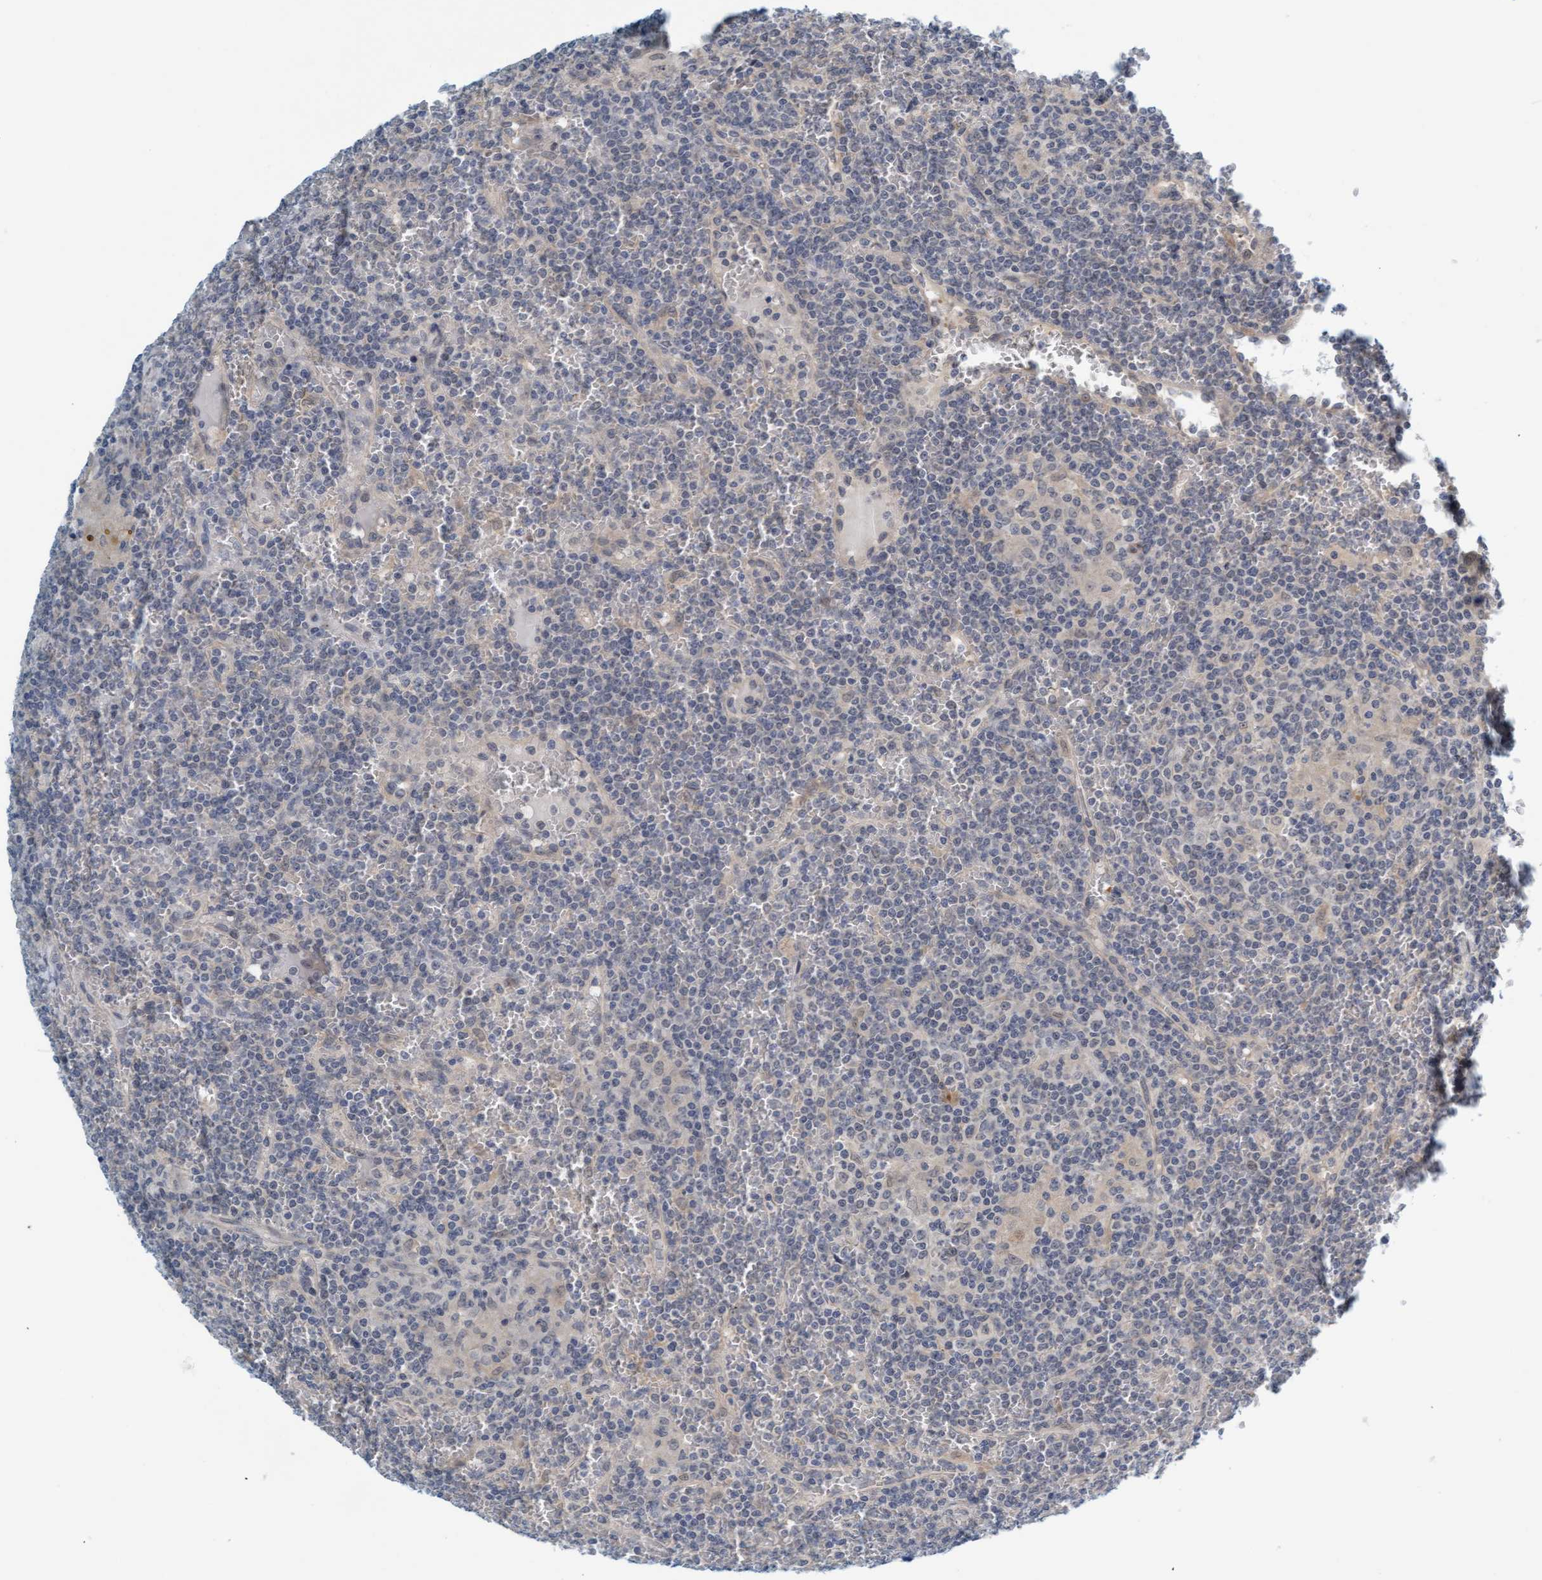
{"staining": {"intensity": "negative", "quantity": "none", "location": "none"}, "tissue": "lymphoma", "cell_type": "Tumor cells", "image_type": "cancer", "snomed": [{"axis": "morphology", "description": "Malignant lymphoma, non-Hodgkin's type, Low grade"}, {"axis": "topography", "description": "Spleen"}], "caption": "This image is of lymphoma stained with immunohistochemistry to label a protein in brown with the nuclei are counter-stained blue. There is no expression in tumor cells.", "gene": "TSTD2", "patient": {"sex": "female", "age": 19}}